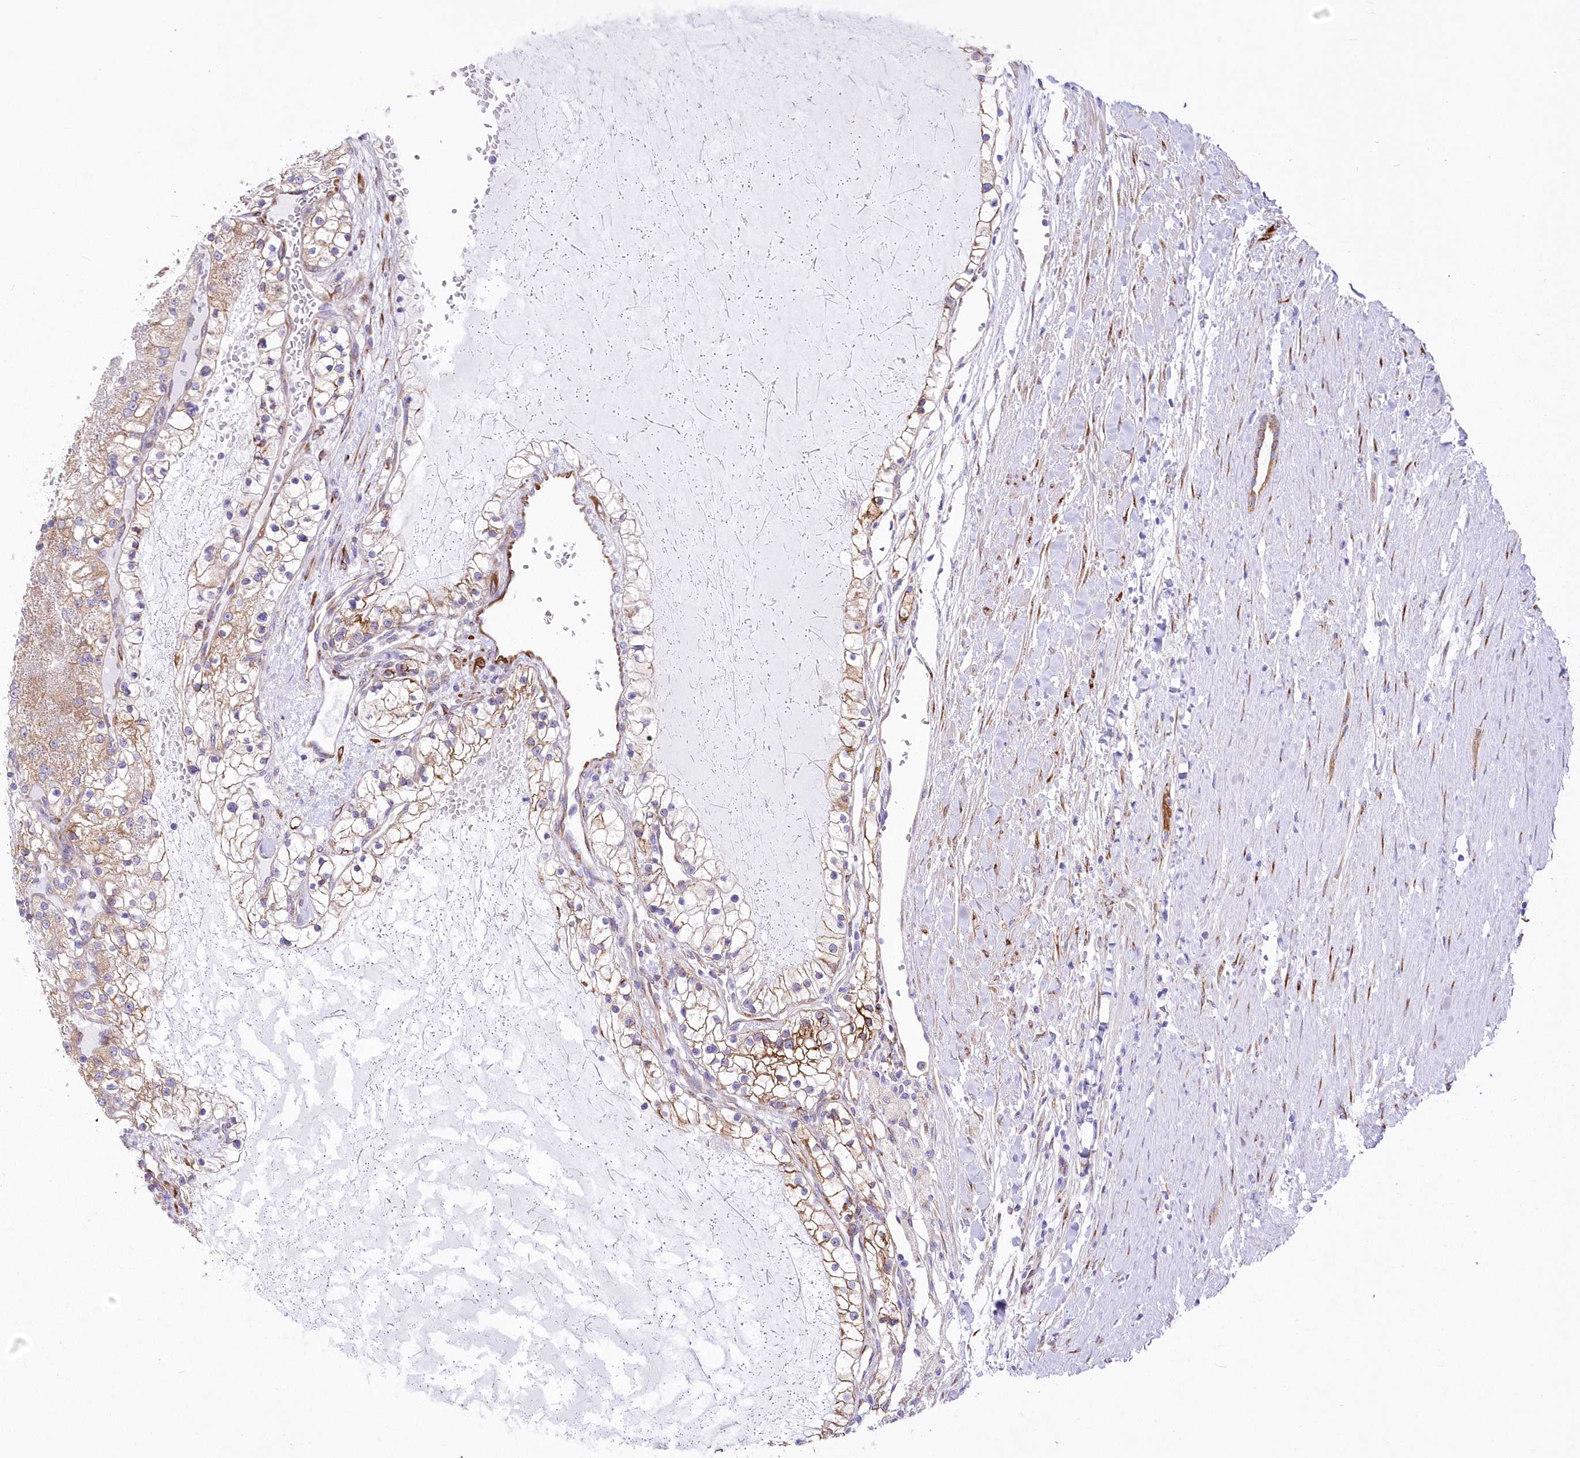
{"staining": {"intensity": "moderate", "quantity": ">75%", "location": "cytoplasmic/membranous"}, "tissue": "renal cancer", "cell_type": "Tumor cells", "image_type": "cancer", "snomed": [{"axis": "morphology", "description": "Normal tissue, NOS"}, {"axis": "morphology", "description": "Adenocarcinoma, NOS"}, {"axis": "topography", "description": "Kidney"}], "caption": "DAB (3,3'-diaminobenzidine) immunohistochemical staining of renal cancer (adenocarcinoma) reveals moderate cytoplasmic/membranous protein staining in about >75% of tumor cells.", "gene": "YTHDC2", "patient": {"sex": "male", "age": 68}}